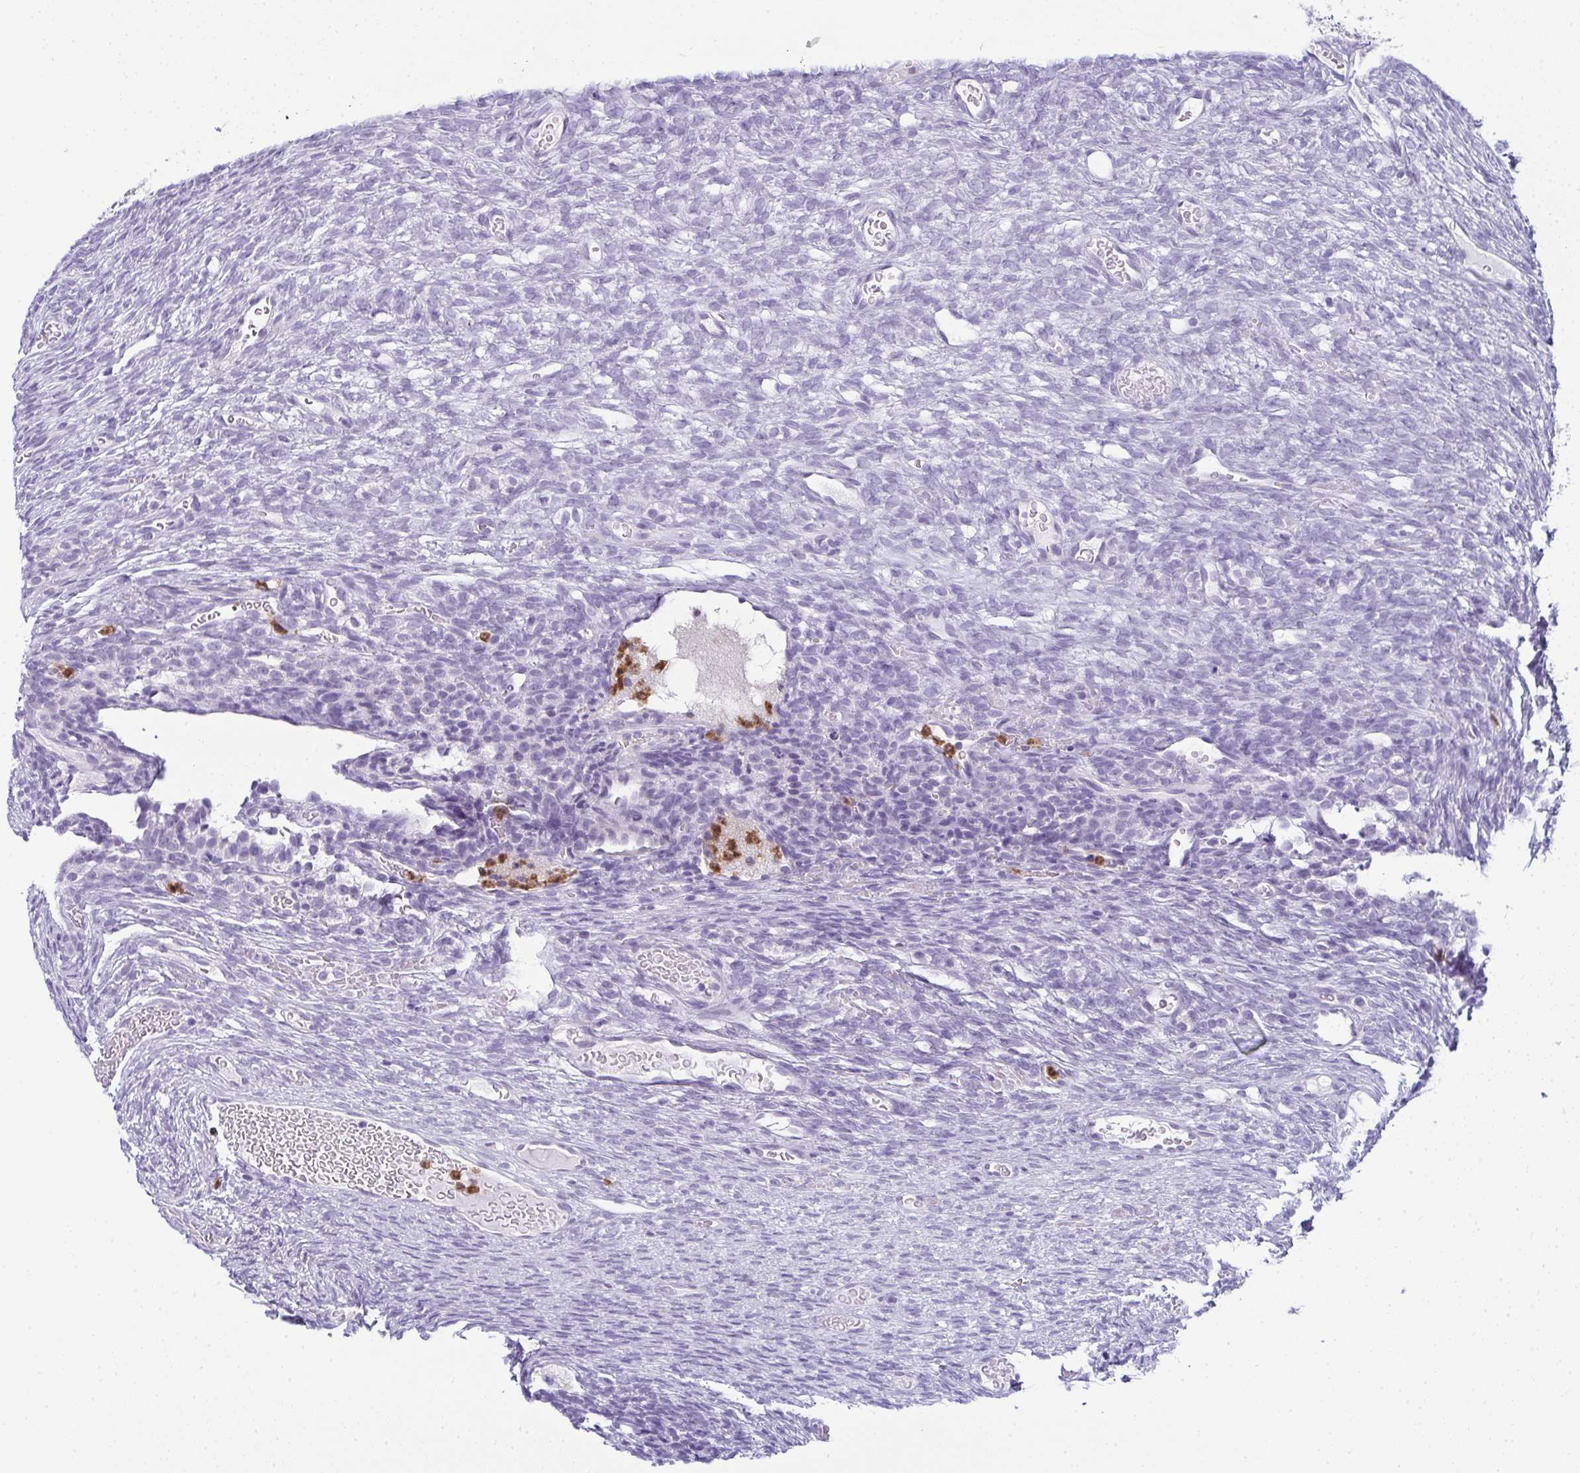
{"staining": {"intensity": "negative", "quantity": "none", "location": "none"}, "tissue": "ovary", "cell_type": "Follicle cells", "image_type": "normal", "snomed": [{"axis": "morphology", "description": "Normal tissue, NOS"}, {"axis": "topography", "description": "Ovary"}], "caption": "A high-resolution photomicrograph shows immunohistochemistry (IHC) staining of unremarkable ovary, which reveals no significant expression in follicle cells. Nuclei are stained in blue.", "gene": "CDA", "patient": {"sex": "female", "age": 34}}